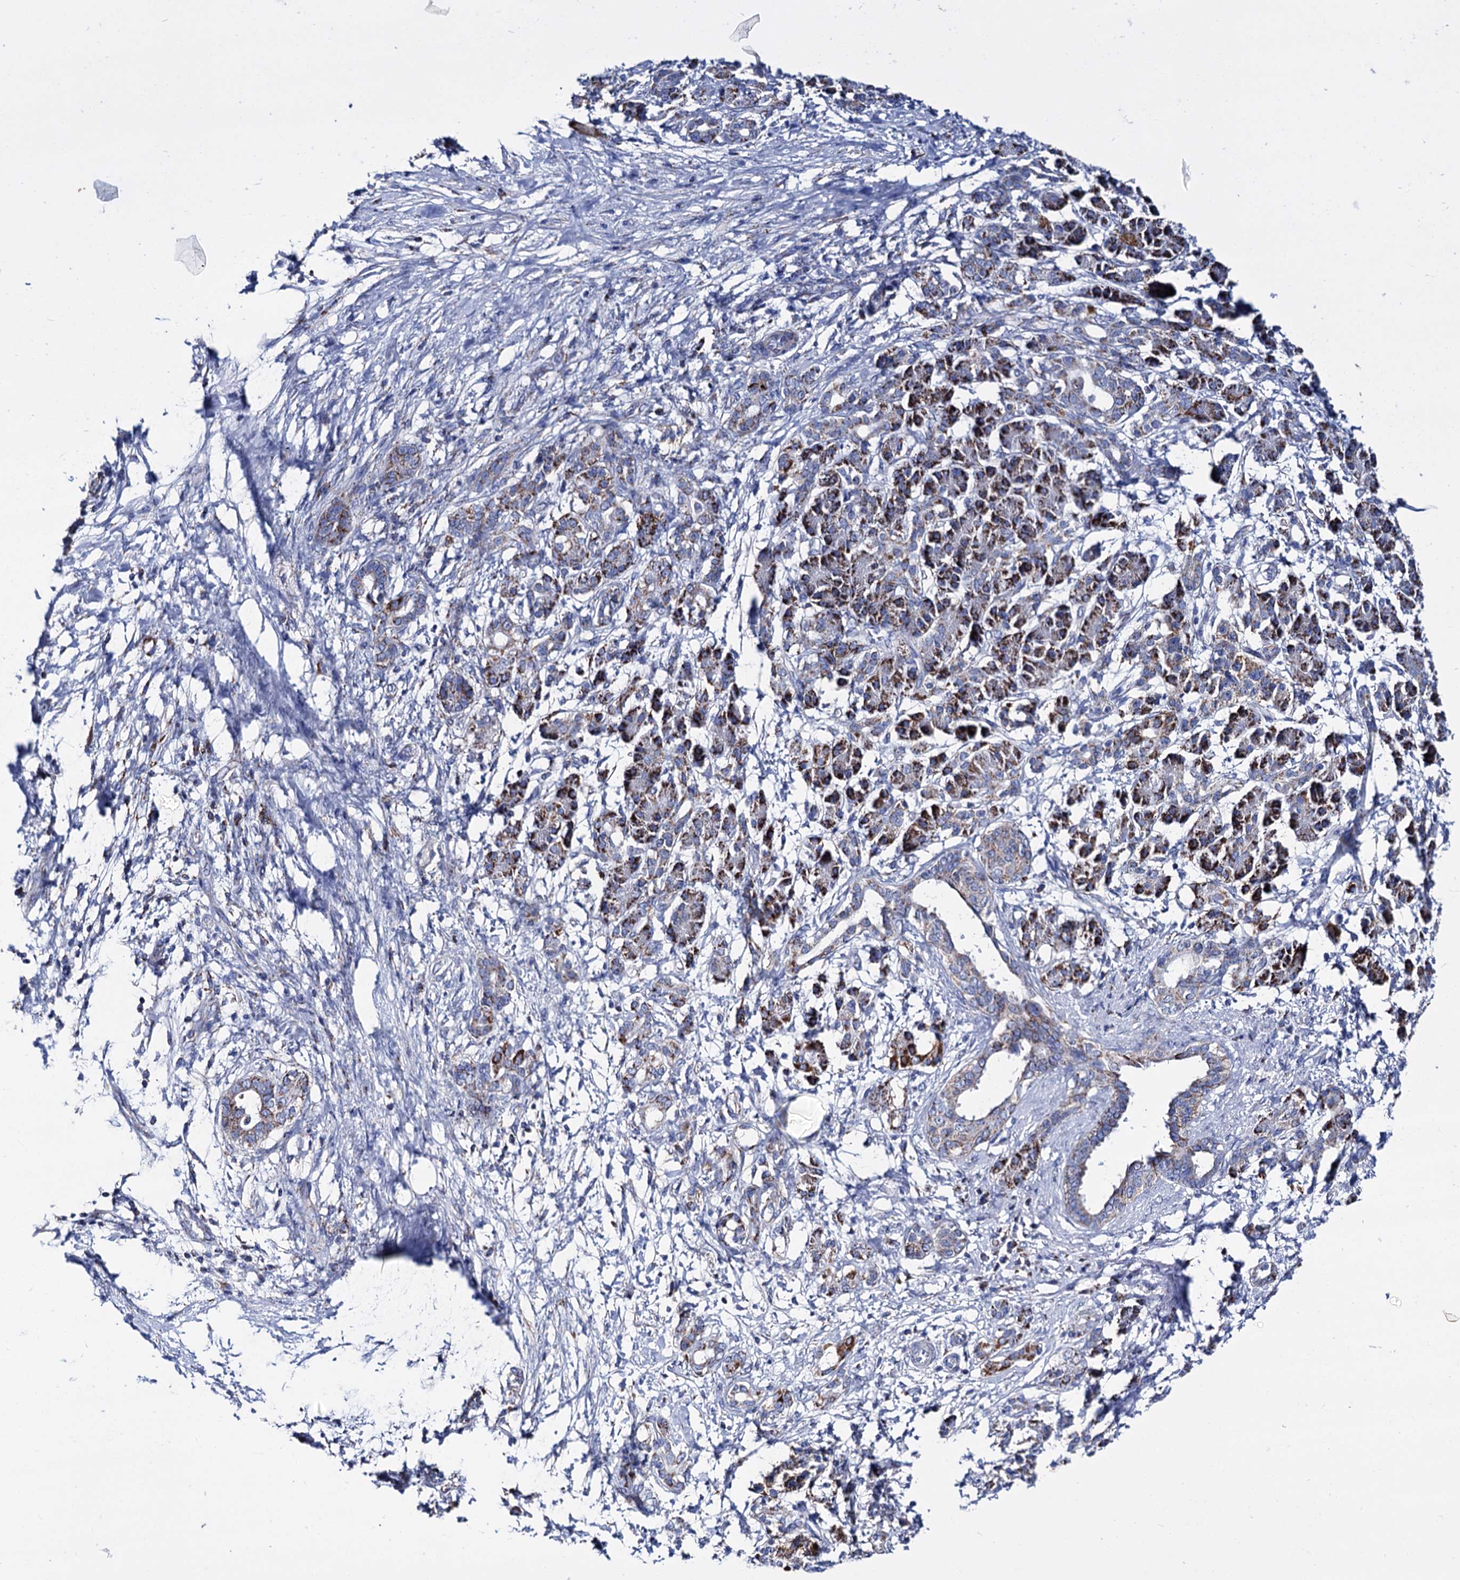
{"staining": {"intensity": "moderate", "quantity": "<25%", "location": "cytoplasmic/membranous"}, "tissue": "pancreatic cancer", "cell_type": "Tumor cells", "image_type": "cancer", "snomed": [{"axis": "morphology", "description": "Adenocarcinoma, NOS"}, {"axis": "topography", "description": "Pancreas"}], "caption": "Pancreatic cancer (adenocarcinoma) stained with a protein marker exhibits moderate staining in tumor cells.", "gene": "UBASH3B", "patient": {"sex": "female", "age": 55}}